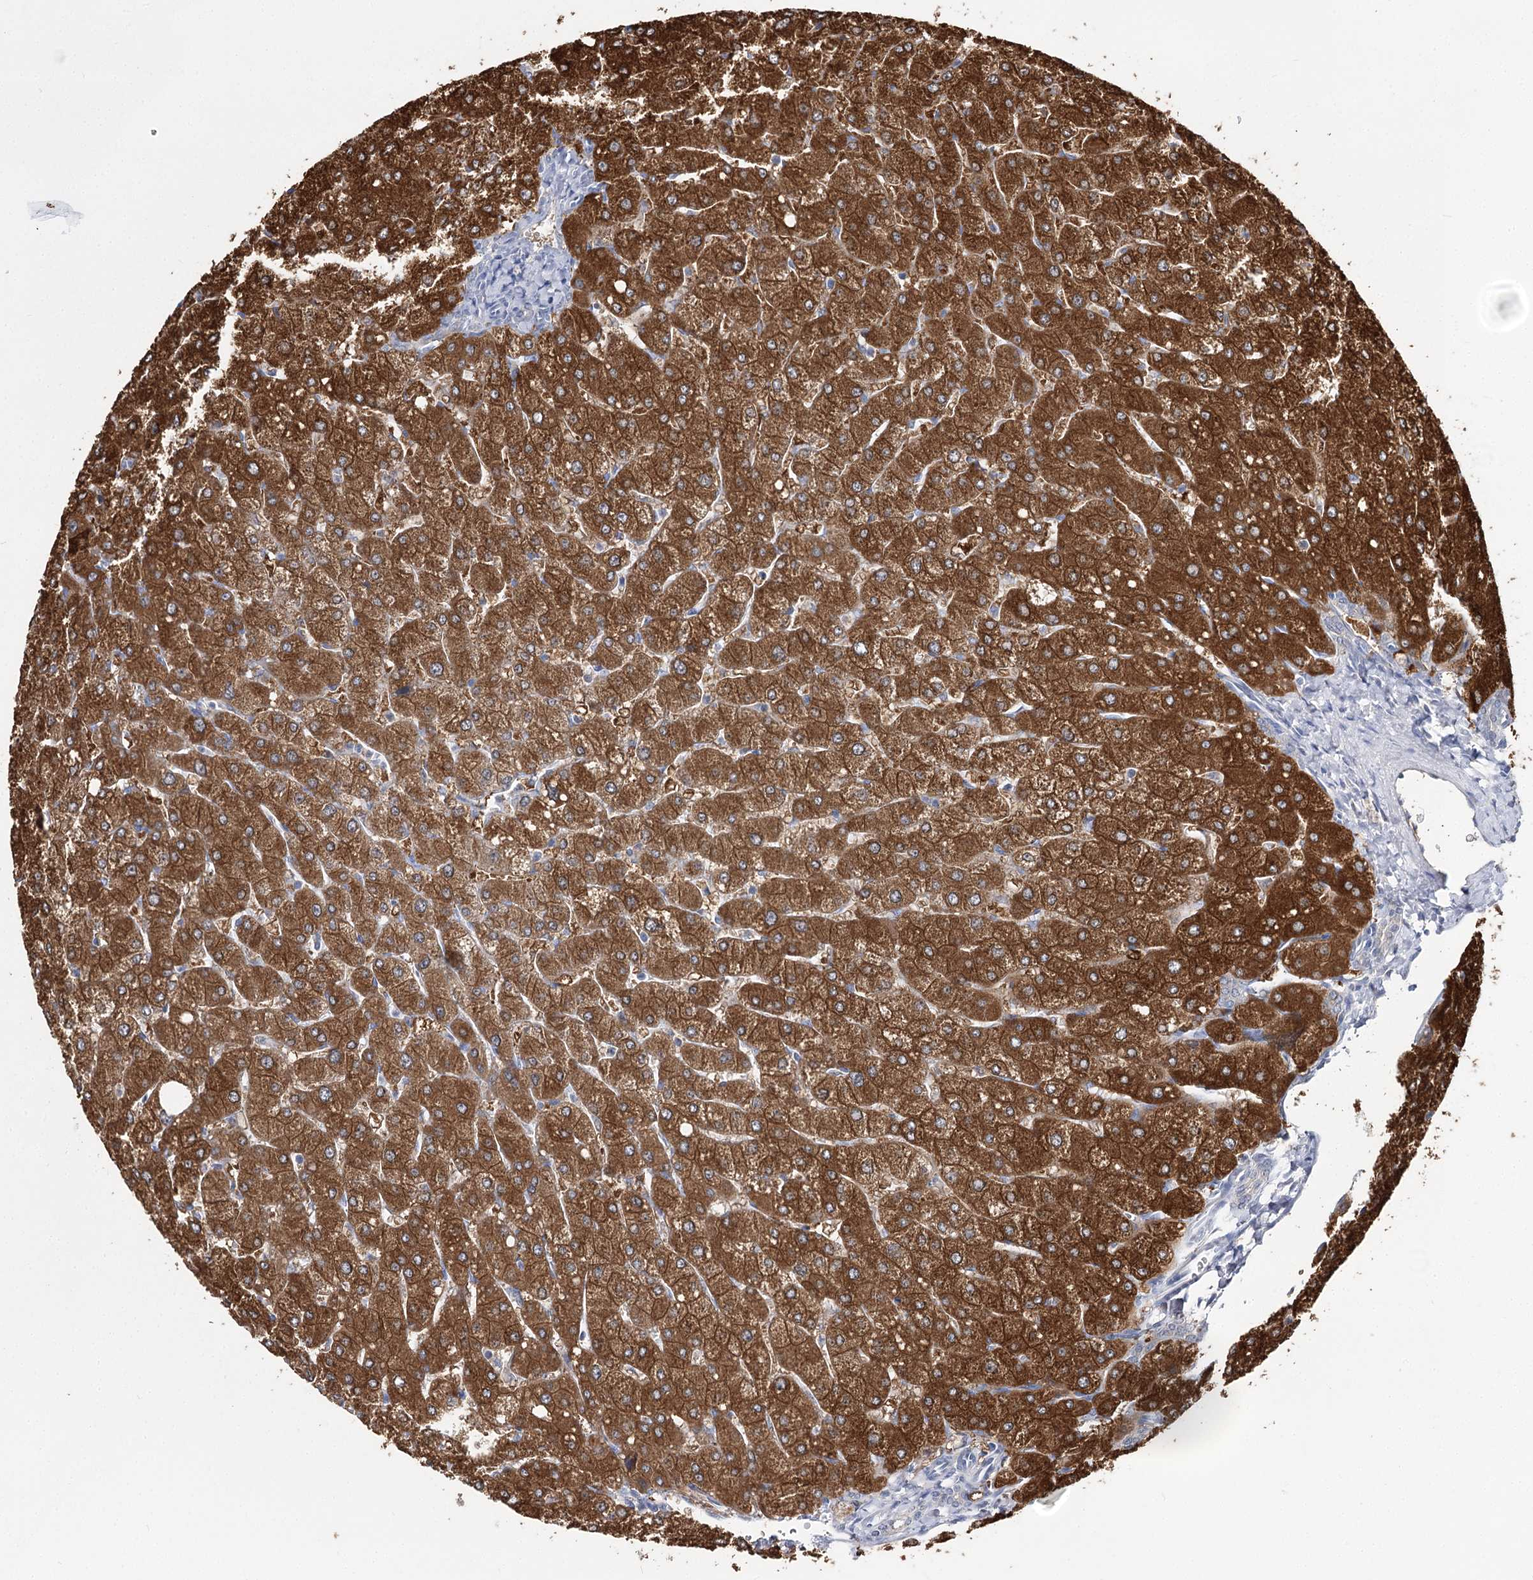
{"staining": {"intensity": "negative", "quantity": "none", "location": "none"}, "tissue": "liver", "cell_type": "Cholangiocytes", "image_type": "normal", "snomed": [{"axis": "morphology", "description": "Normal tissue, NOS"}, {"axis": "topography", "description": "Liver"}], "caption": "Histopathology image shows no protein positivity in cholangiocytes of unremarkable liver. The staining was performed using DAB to visualize the protein expression in brown, while the nuclei were stained in blue with hematoxylin (Magnification: 20x).", "gene": "UGP2", "patient": {"sex": "male", "age": 55}}